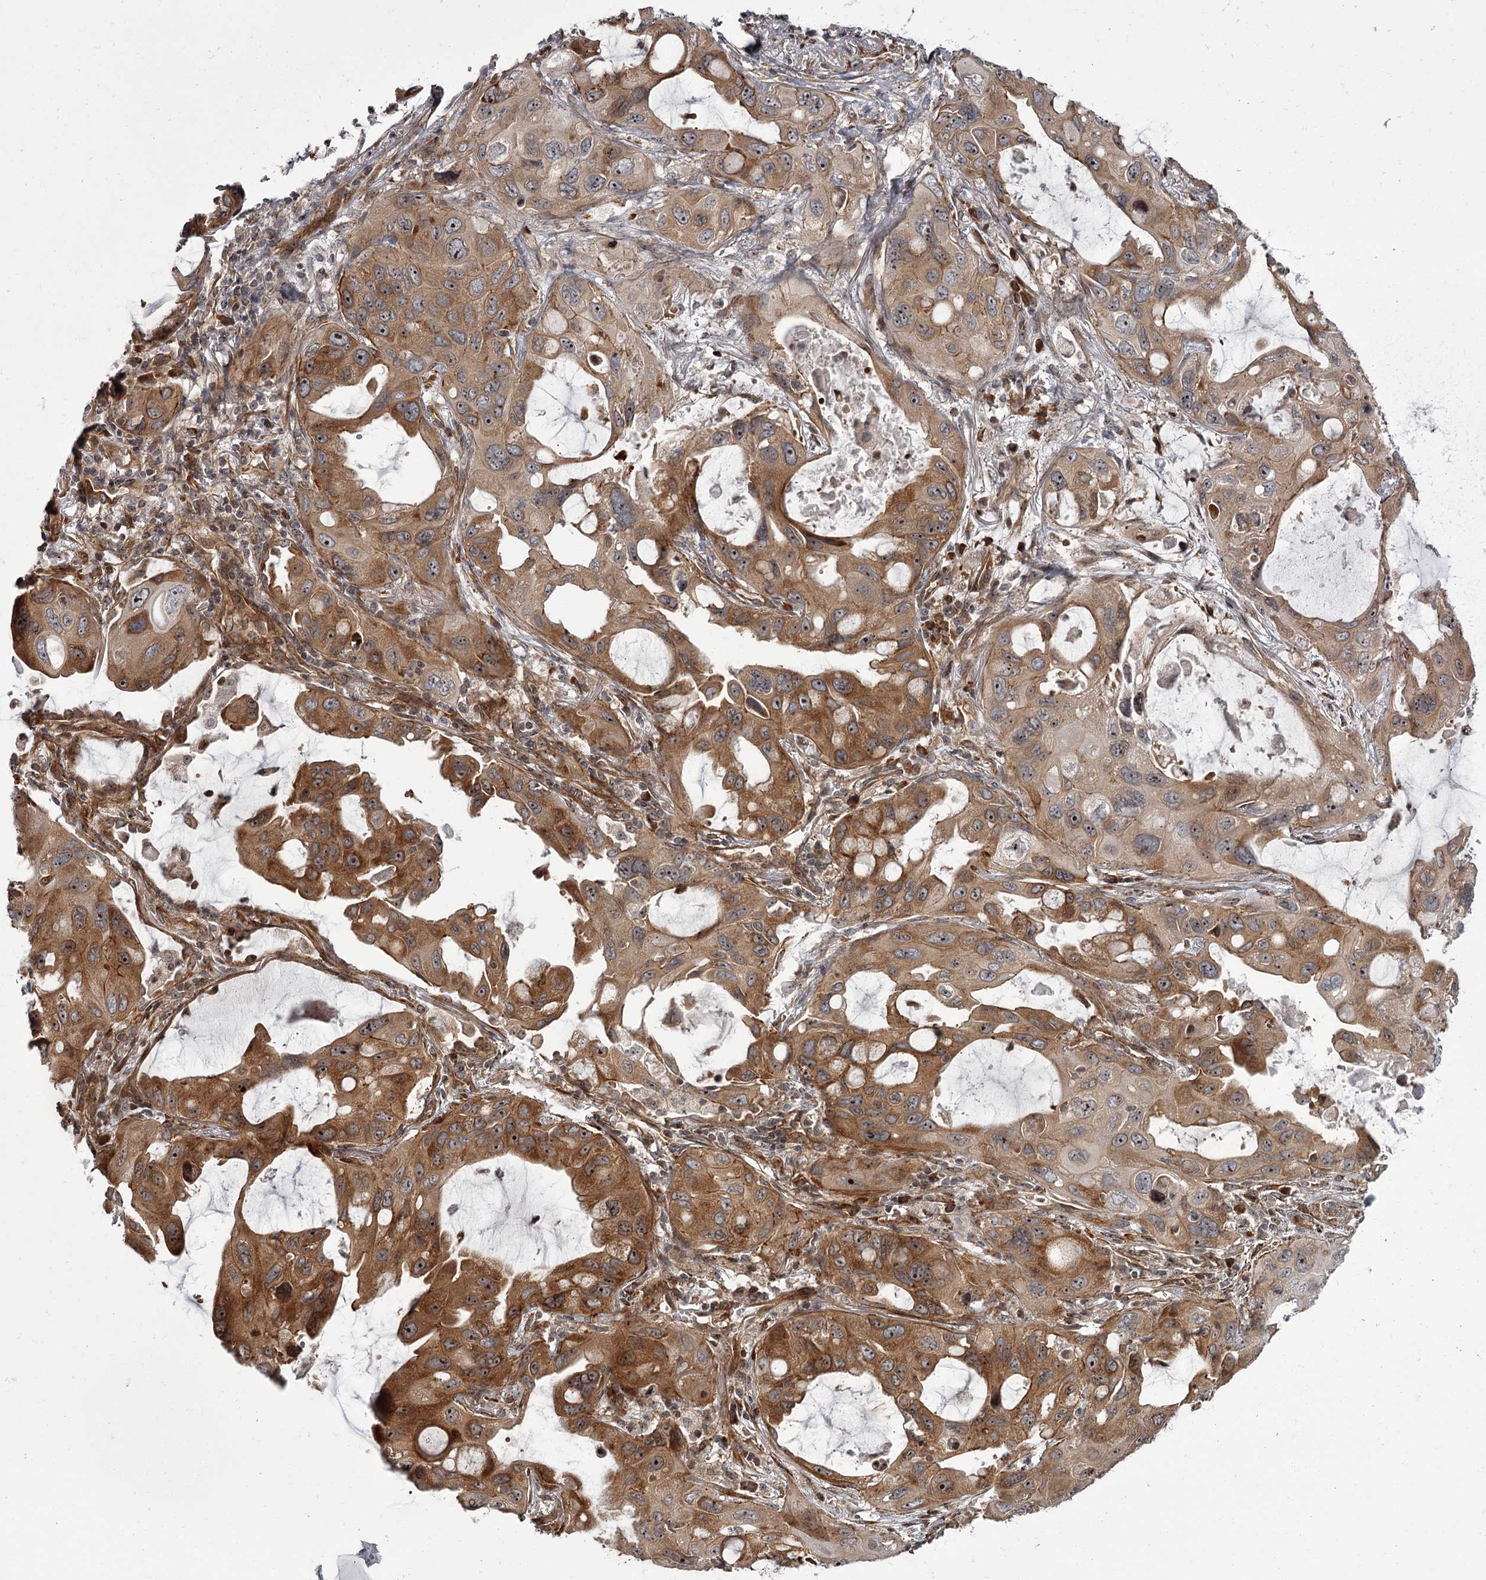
{"staining": {"intensity": "moderate", "quantity": ">75%", "location": "cytoplasmic/membranous,nuclear"}, "tissue": "lung cancer", "cell_type": "Tumor cells", "image_type": "cancer", "snomed": [{"axis": "morphology", "description": "Squamous cell carcinoma, NOS"}, {"axis": "topography", "description": "Lung"}], "caption": "Immunohistochemistry (IHC) of human lung cancer (squamous cell carcinoma) demonstrates medium levels of moderate cytoplasmic/membranous and nuclear positivity in about >75% of tumor cells. The staining was performed using DAB, with brown indicating positive protein expression. Nuclei are stained blue with hematoxylin.", "gene": "THAP9", "patient": {"sex": "female", "age": 73}}